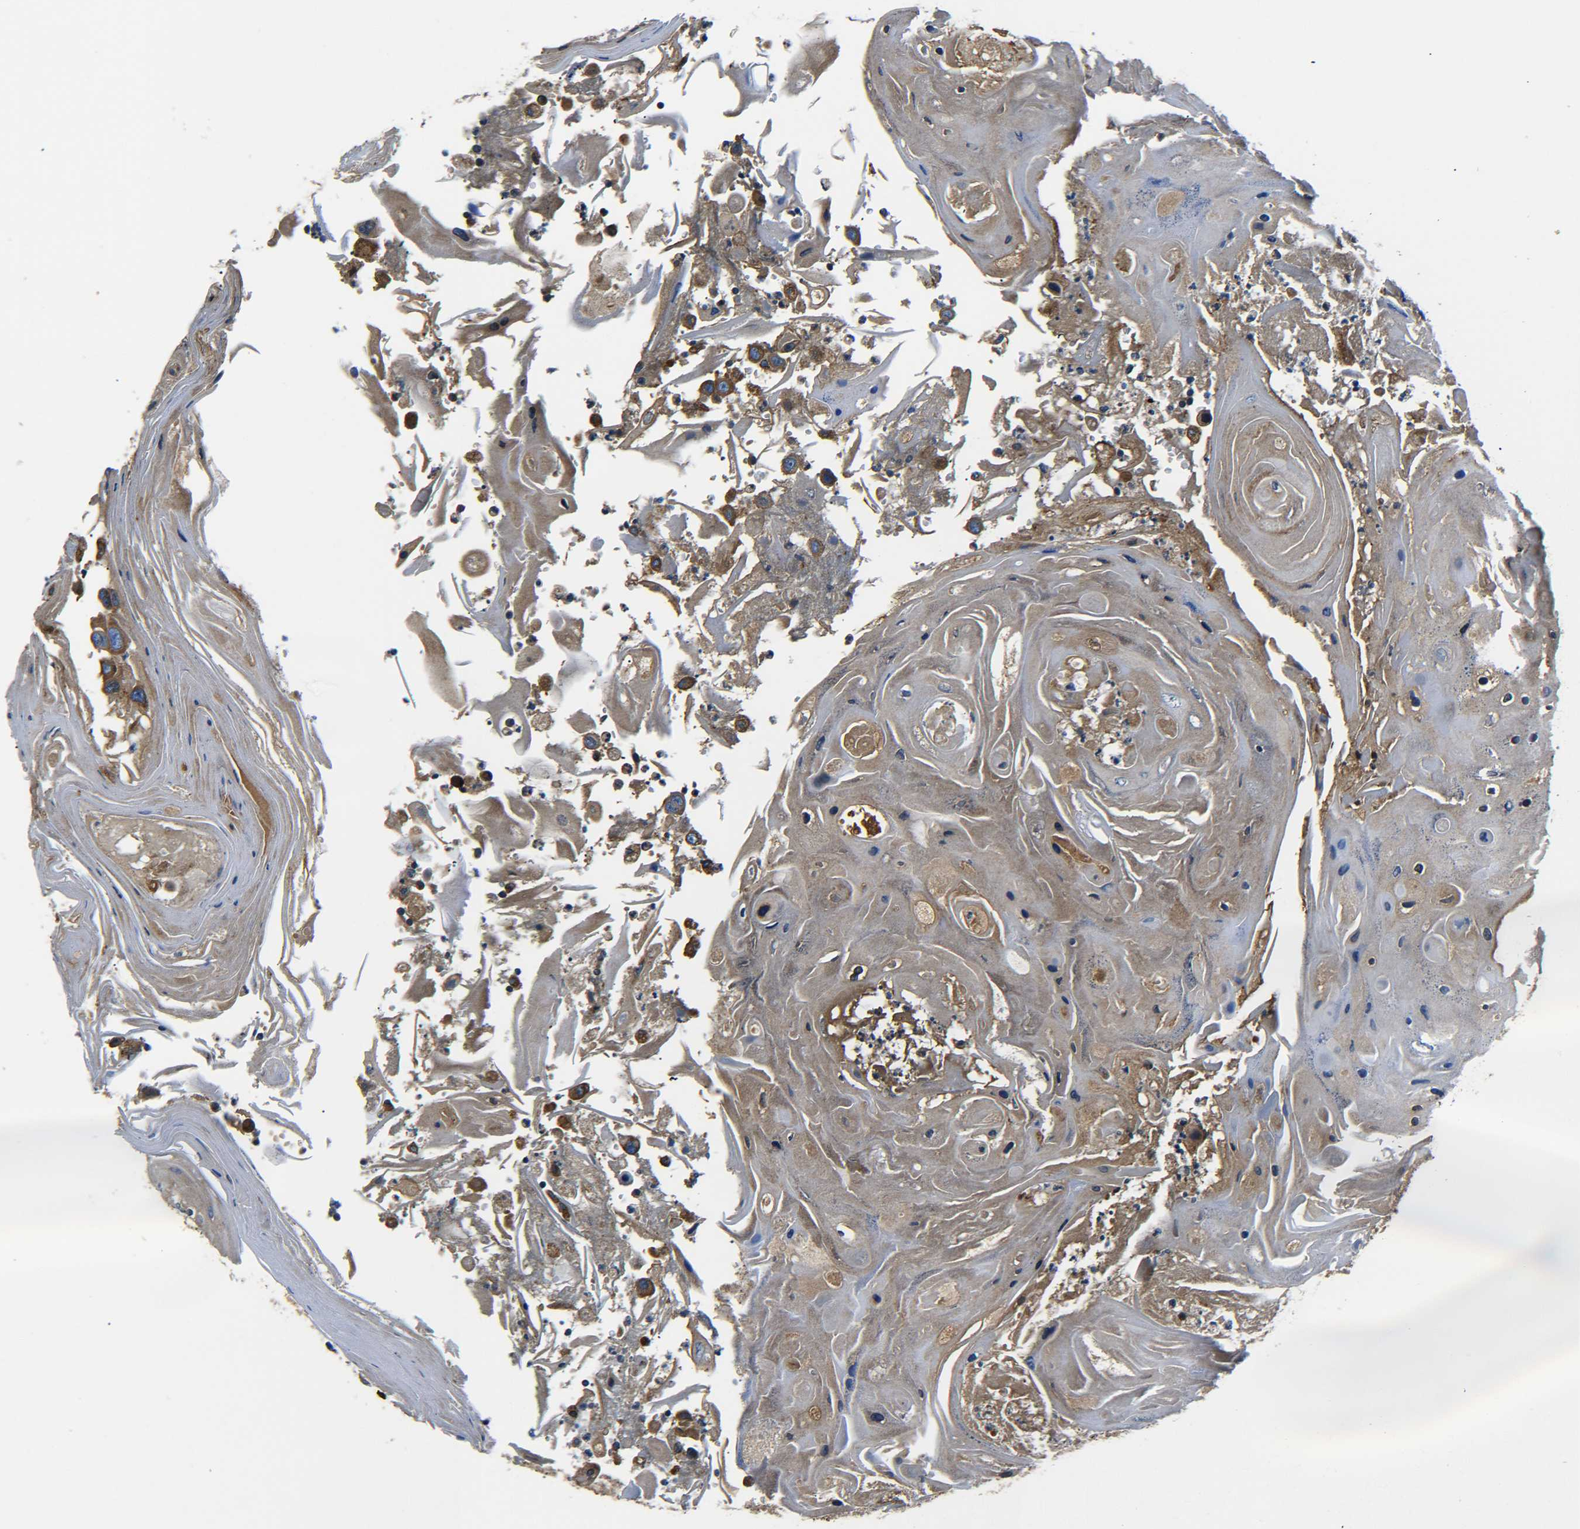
{"staining": {"intensity": "moderate", "quantity": "25%-75%", "location": "cytoplasmic/membranous"}, "tissue": "head and neck cancer", "cell_type": "Tumor cells", "image_type": "cancer", "snomed": [{"axis": "morphology", "description": "Squamous cell carcinoma, NOS"}, {"axis": "topography", "description": "Oral tissue"}, {"axis": "topography", "description": "Head-Neck"}], "caption": "A brown stain highlights moderate cytoplasmic/membranous staining of a protein in head and neck squamous cell carcinoma tumor cells.", "gene": "PREB", "patient": {"sex": "female", "age": 76}}